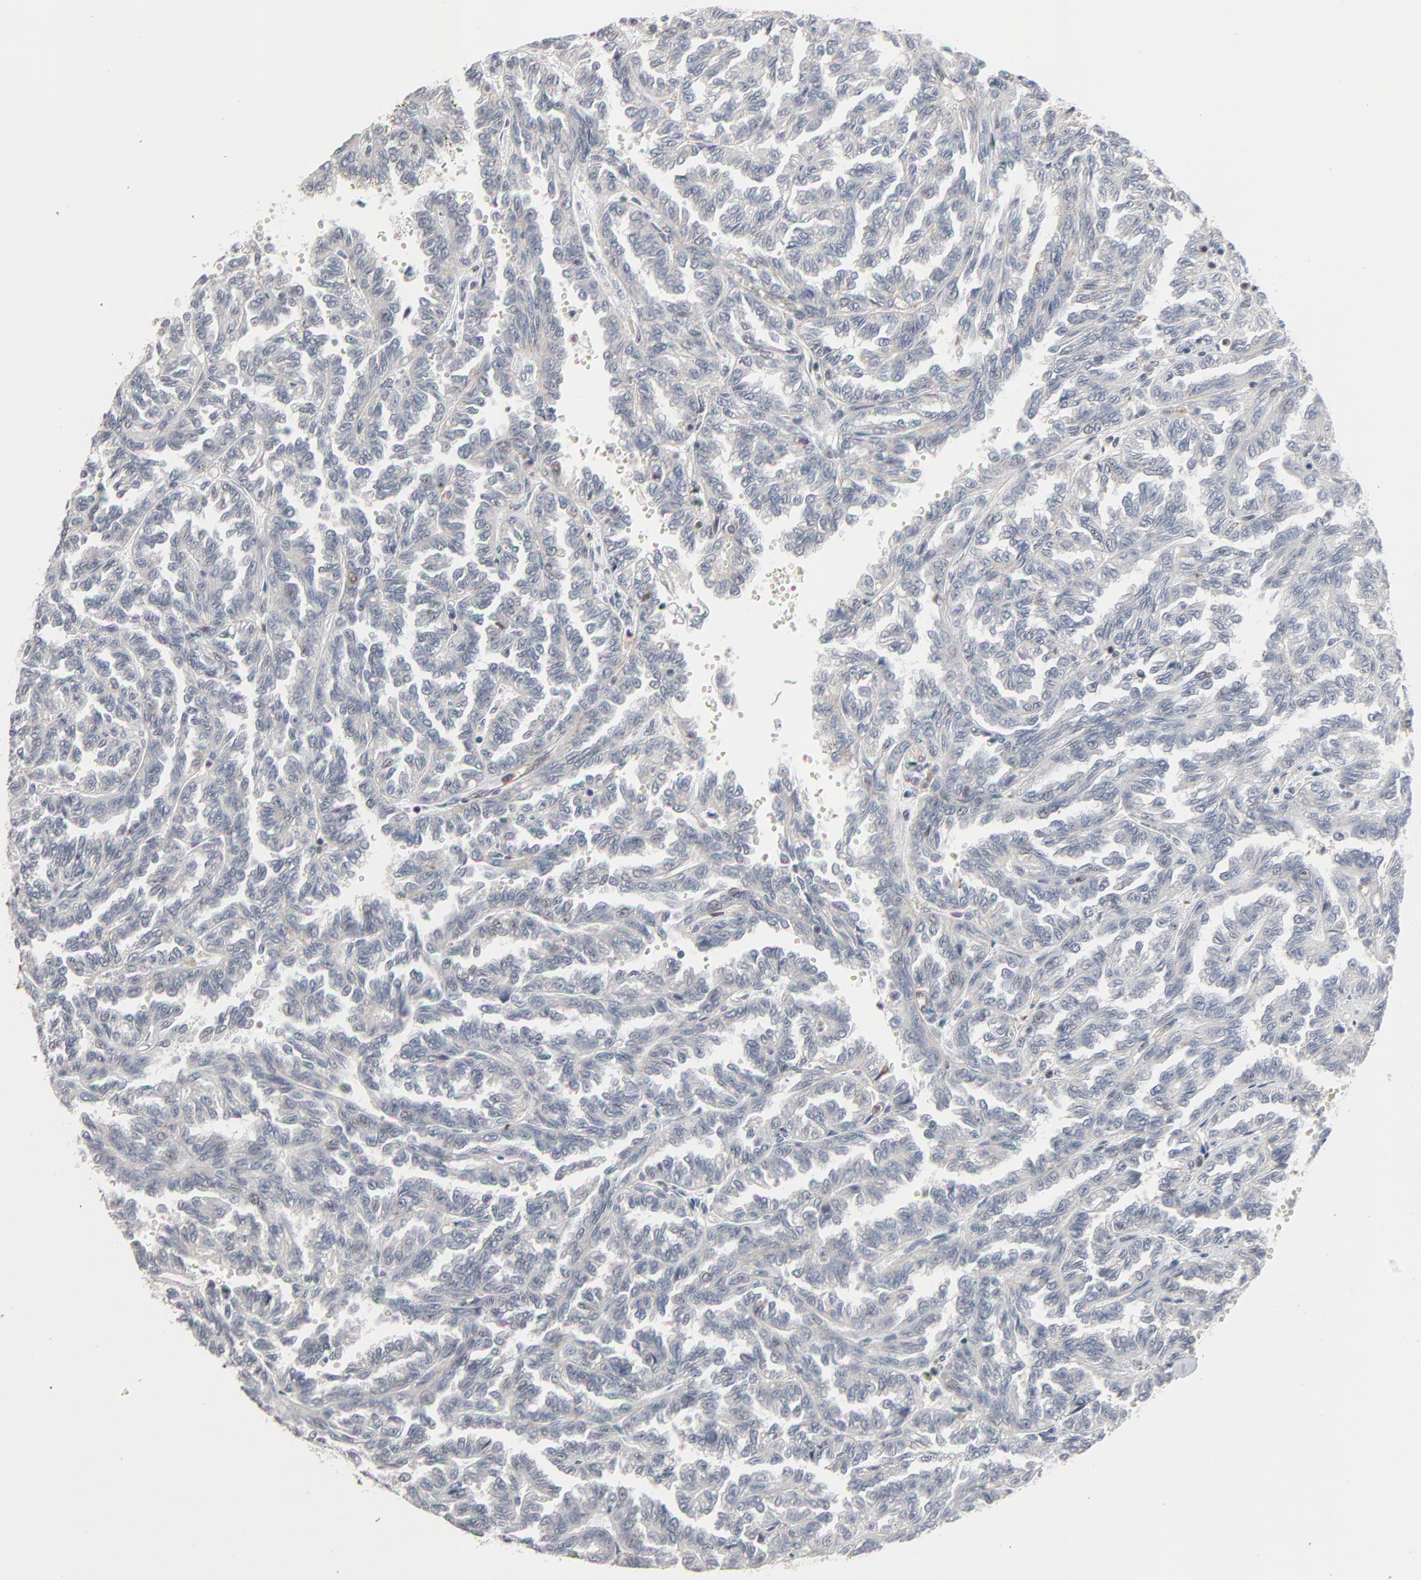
{"staining": {"intensity": "negative", "quantity": "none", "location": "none"}, "tissue": "renal cancer", "cell_type": "Tumor cells", "image_type": "cancer", "snomed": [{"axis": "morphology", "description": "Inflammation, NOS"}, {"axis": "morphology", "description": "Adenocarcinoma, NOS"}, {"axis": "topography", "description": "Kidney"}], "caption": "Image shows no significant protein positivity in tumor cells of adenocarcinoma (renal). (DAB IHC visualized using brightfield microscopy, high magnification).", "gene": "ZNF419", "patient": {"sex": "male", "age": 68}}